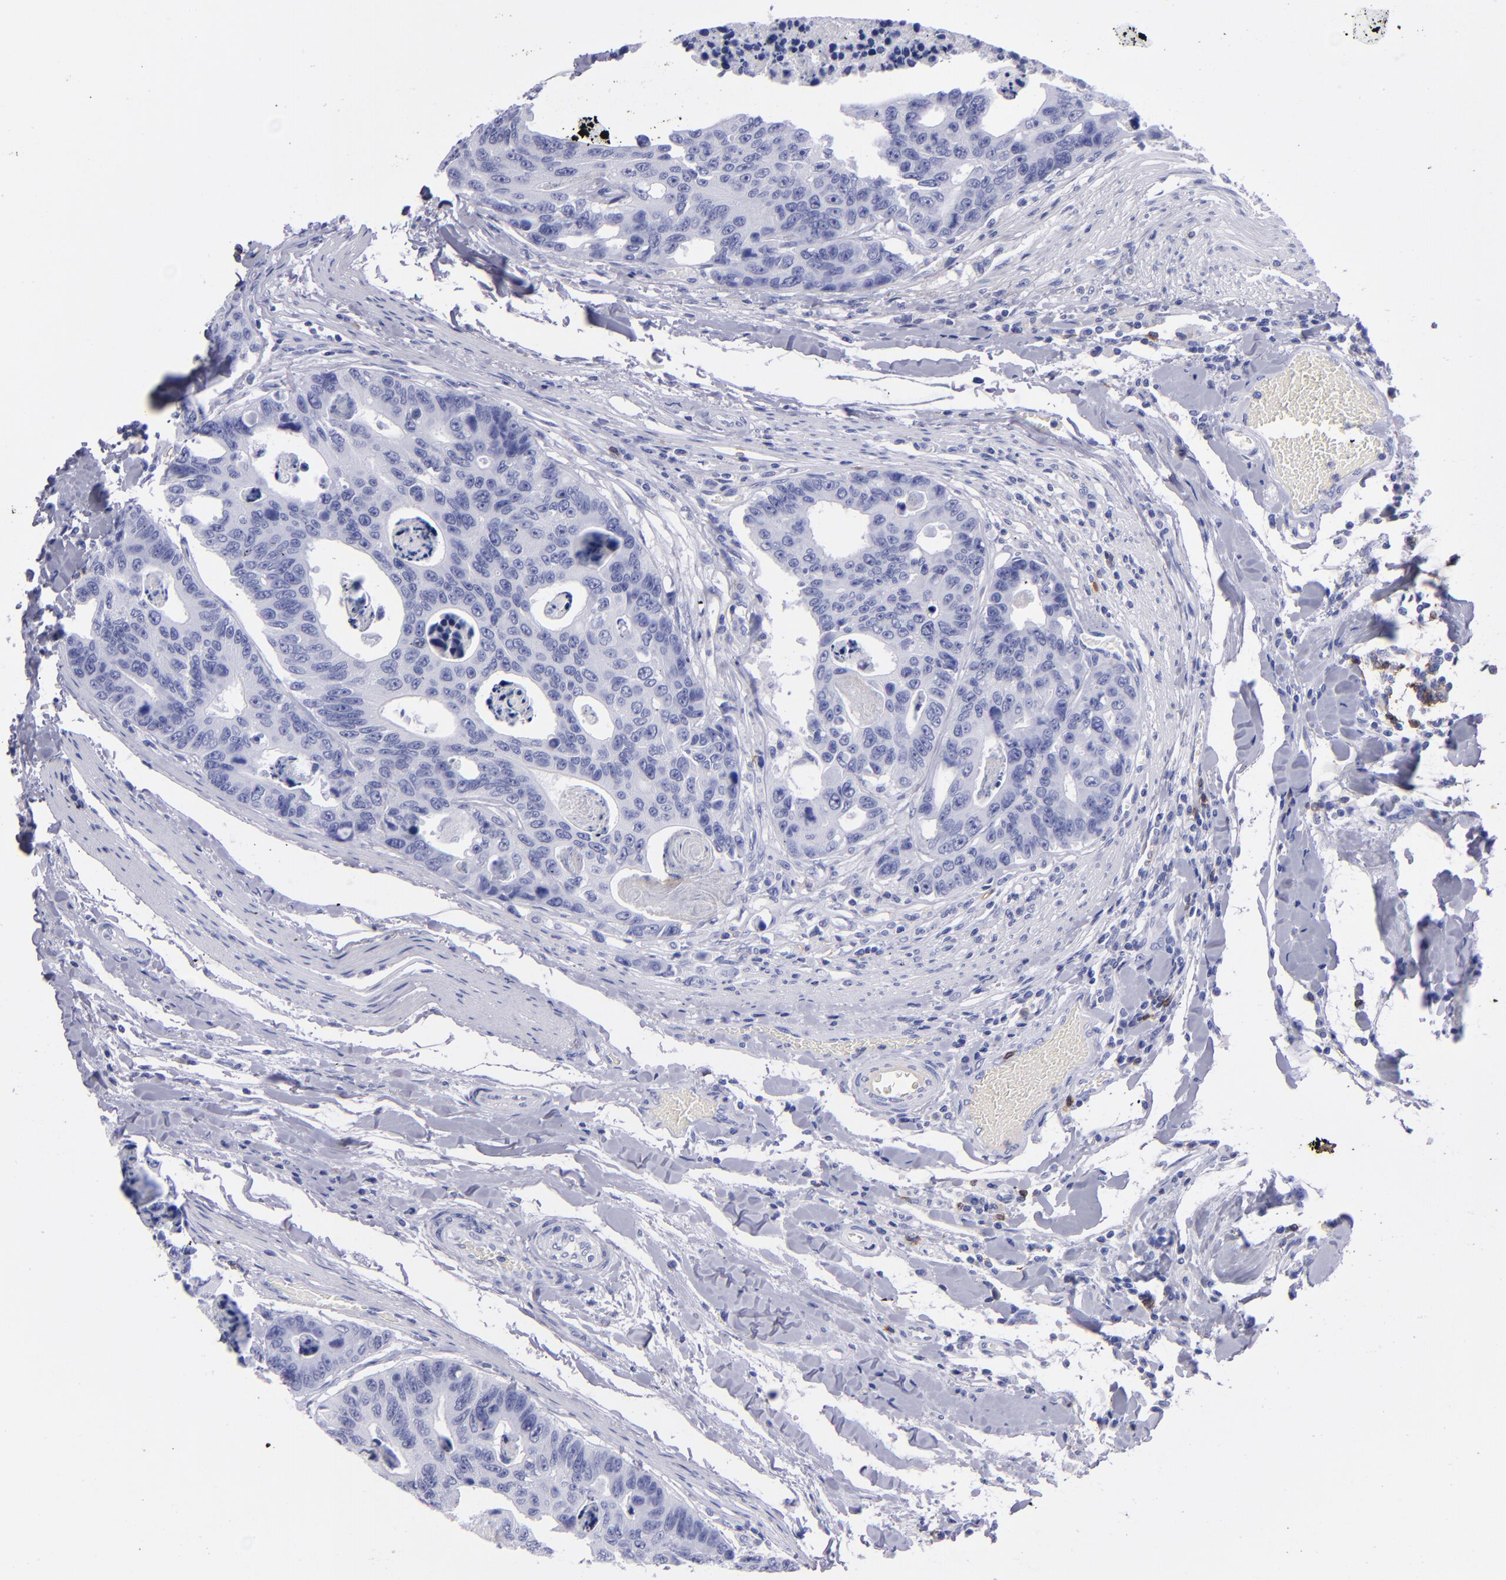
{"staining": {"intensity": "negative", "quantity": "none", "location": "none"}, "tissue": "colorectal cancer", "cell_type": "Tumor cells", "image_type": "cancer", "snomed": [{"axis": "morphology", "description": "Adenocarcinoma, NOS"}, {"axis": "topography", "description": "Colon"}], "caption": "Photomicrograph shows no protein expression in tumor cells of adenocarcinoma (colorectal) tissue. Nuclei are stained in blue.", "gene": "CD37", "patient": {"sex": "female", "age": 86}}